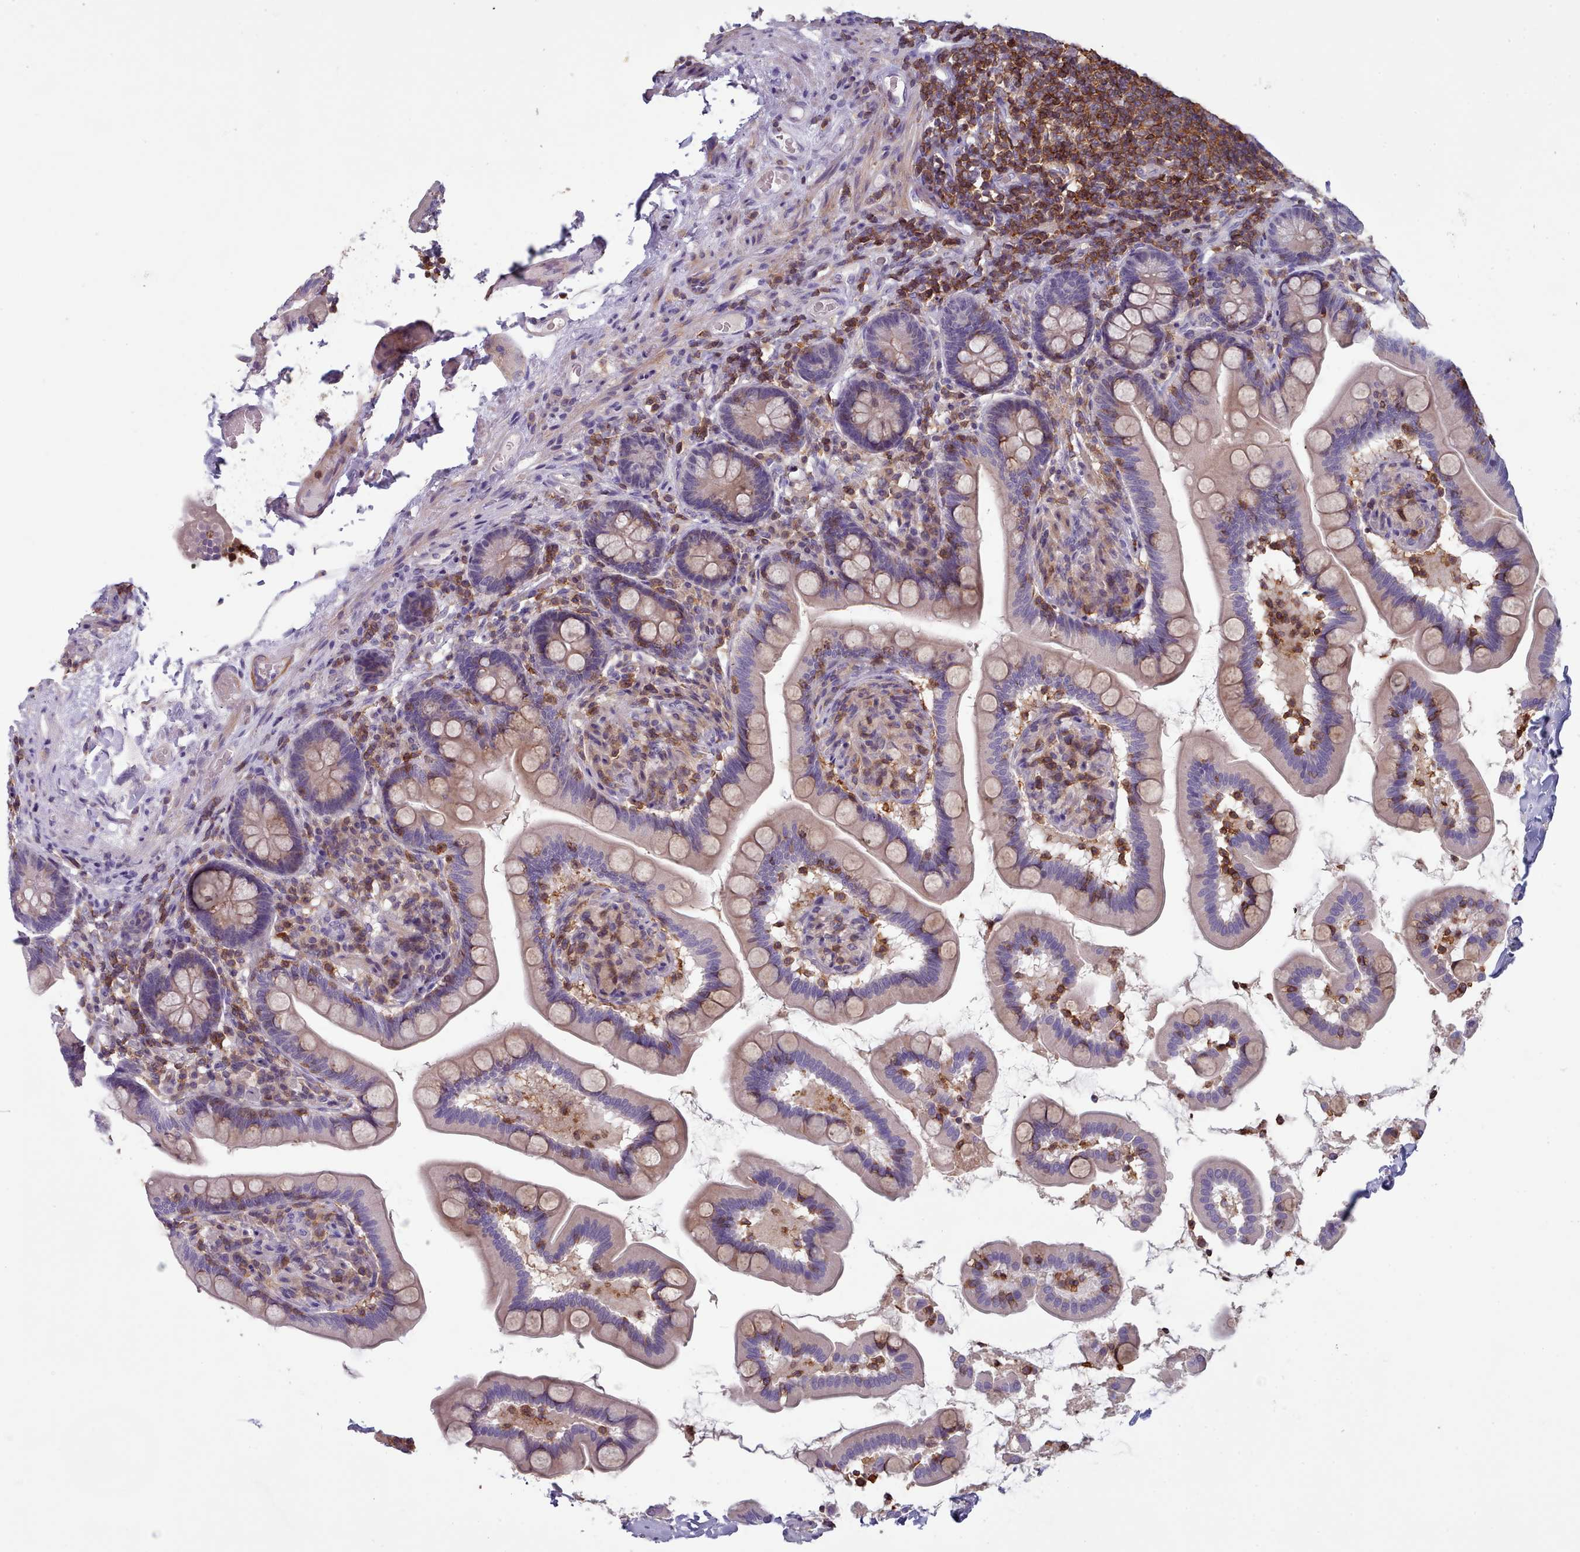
{"staining": {"intensity": "weak", "quantity": "25%-75%", "location": "cytoplasmic/membranous"}, "tissue": "small intestine", "cell_type": "Glandular cells", "image_type": "normal", "snomed": [{"axis": "morphology", "description": "Normal tissue, NOS"}, {"axis": "topography", "description": "Small intestine"}], "caption": "A photomicrograph of human small intestine stained for a protein reveals weak cytoplasmic/membranous brown staining in glandular cells. The protein is shown in brown color, while the nuclei are stained blue.", "gene": "RAC1", "patient": {"sex": "female", "age": 64}}